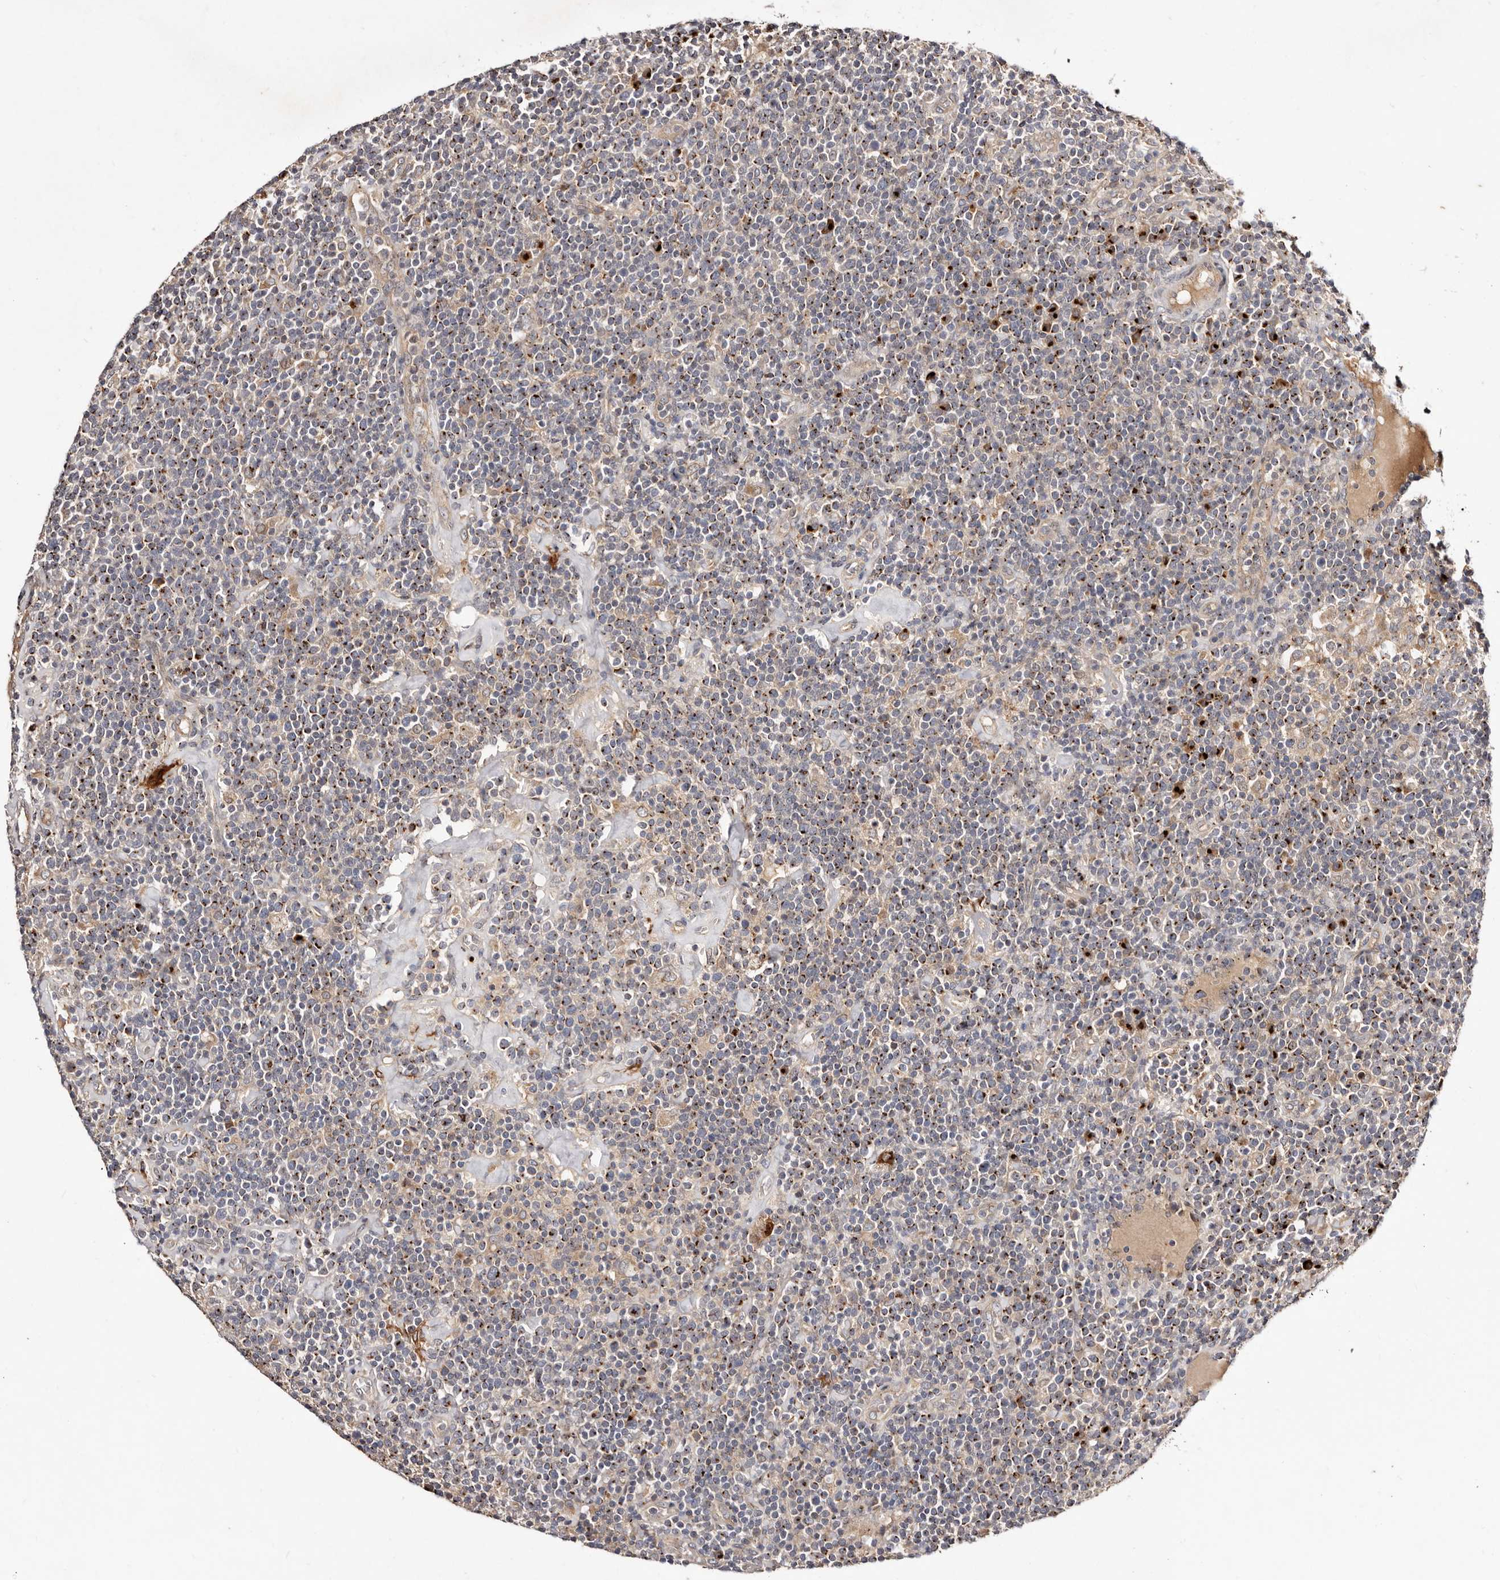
{"staining": {"intensity": "strong", "quantity": "25%-75%", "location": "cytoplasmic/membranous"}, "tissue": "lymphoma", "cell_type": "Tumor cells", "image_type": "cancer", "snomed": [{"axis": "morphology", "description": "Malignant lymphoma, non-Hodgkin's type, High grade"}, {"axis": "topography", "description": "Lymph node"}], "caption": "The image shows a brown stain indicating the presence of a protein in the cytoplasmic/membranous of tumor cells in lymphoma.", "gene": "DACT2", "patient": {"sex": "male", "age": 61}}